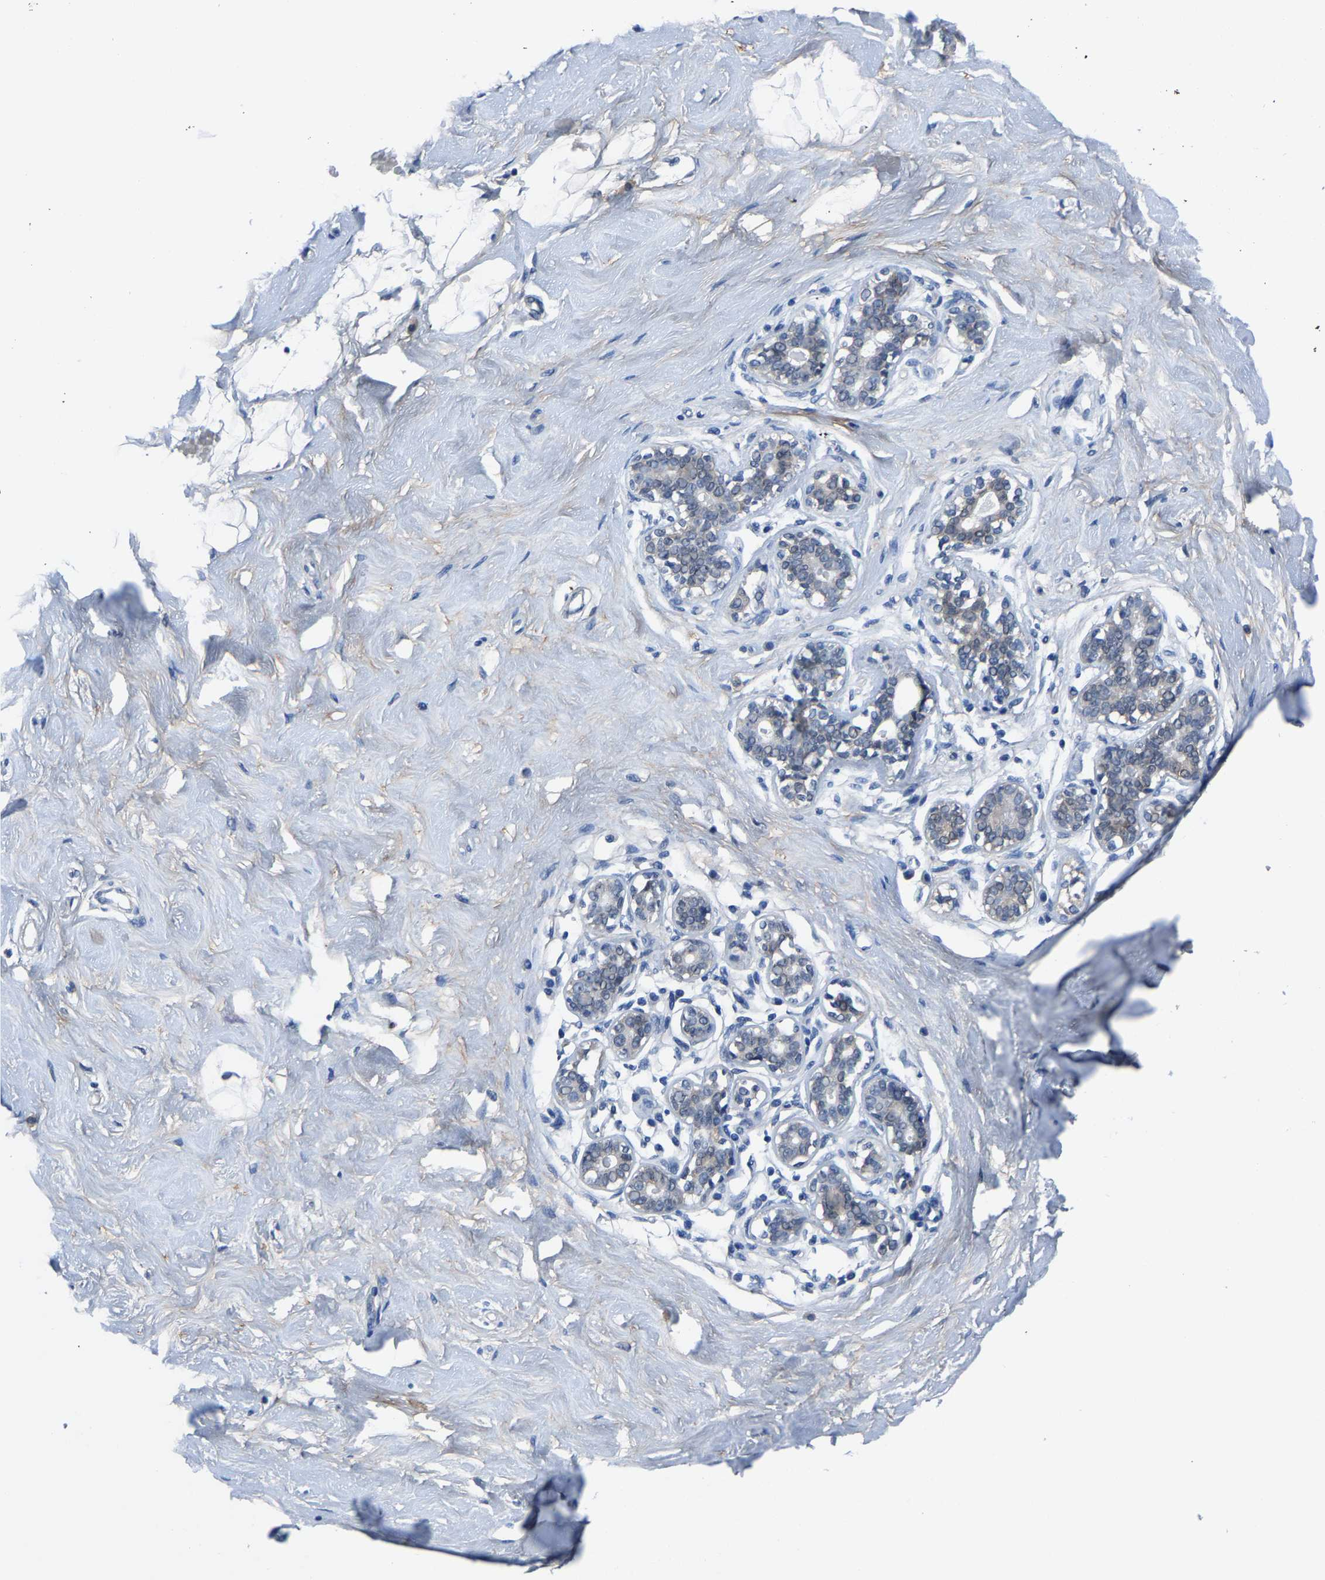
{"staining": {"intensity": "negative", "quantity": "none", "location": "none"}, "tissue": "breast", "cell_type": "Adipocytes", "image_type": "normal", "snomed": [{"axis": "morphology", "description": "Normal tissue, NOS"}, {"axis": "topography", "description": "Breast"}], "caption": "The histopathology image reveals no significant staining in adipocytes of breast.", "gene": "SSH3", "patient": {"sex": "female", "age": 23}}